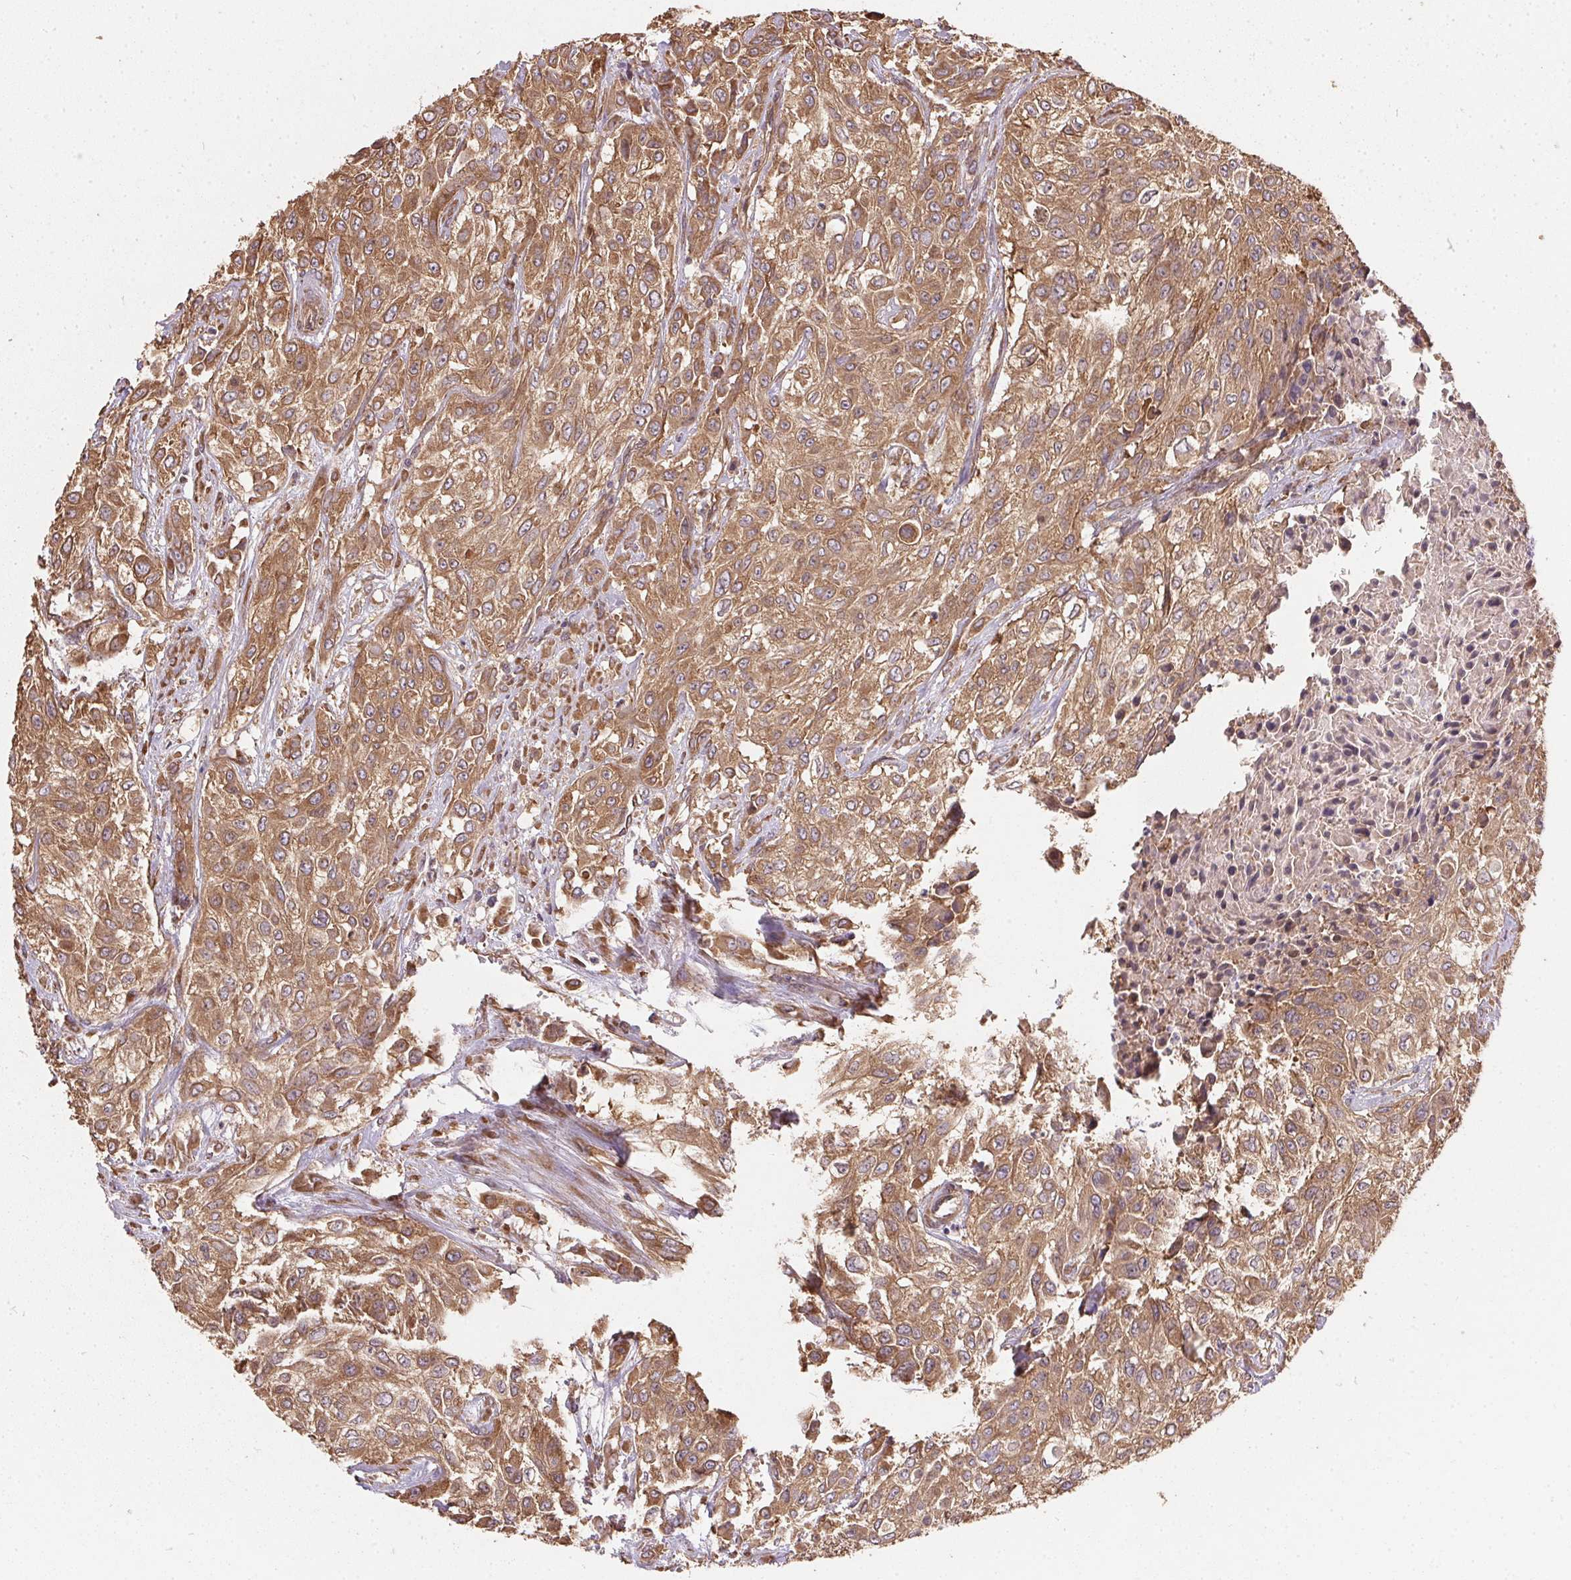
{"staining": {"intensity": "moderate", "quantity": ">75%", "location": "cytoplasmic/membranous"}, "tissue": "urothelial cancer", "cell_type": "Tumor cells", "image_type": "cancer", "snomed": [{"axis": "morphology", "description": "Urothelial carcinoma, High grade"}, {"axis": "topography", "description": "Urinary bladder"}], "caption": "IHC of human urothelial cancer exhibits medium levels of moderate cytoplasmic/membranous staining in approximately >75% of tumor cells. Immunohistochemistry stains the protein in brown and the nuclei are stained blue.", "gene": "EIF2S1", "patient": {"sex": "male", "age": 57}}